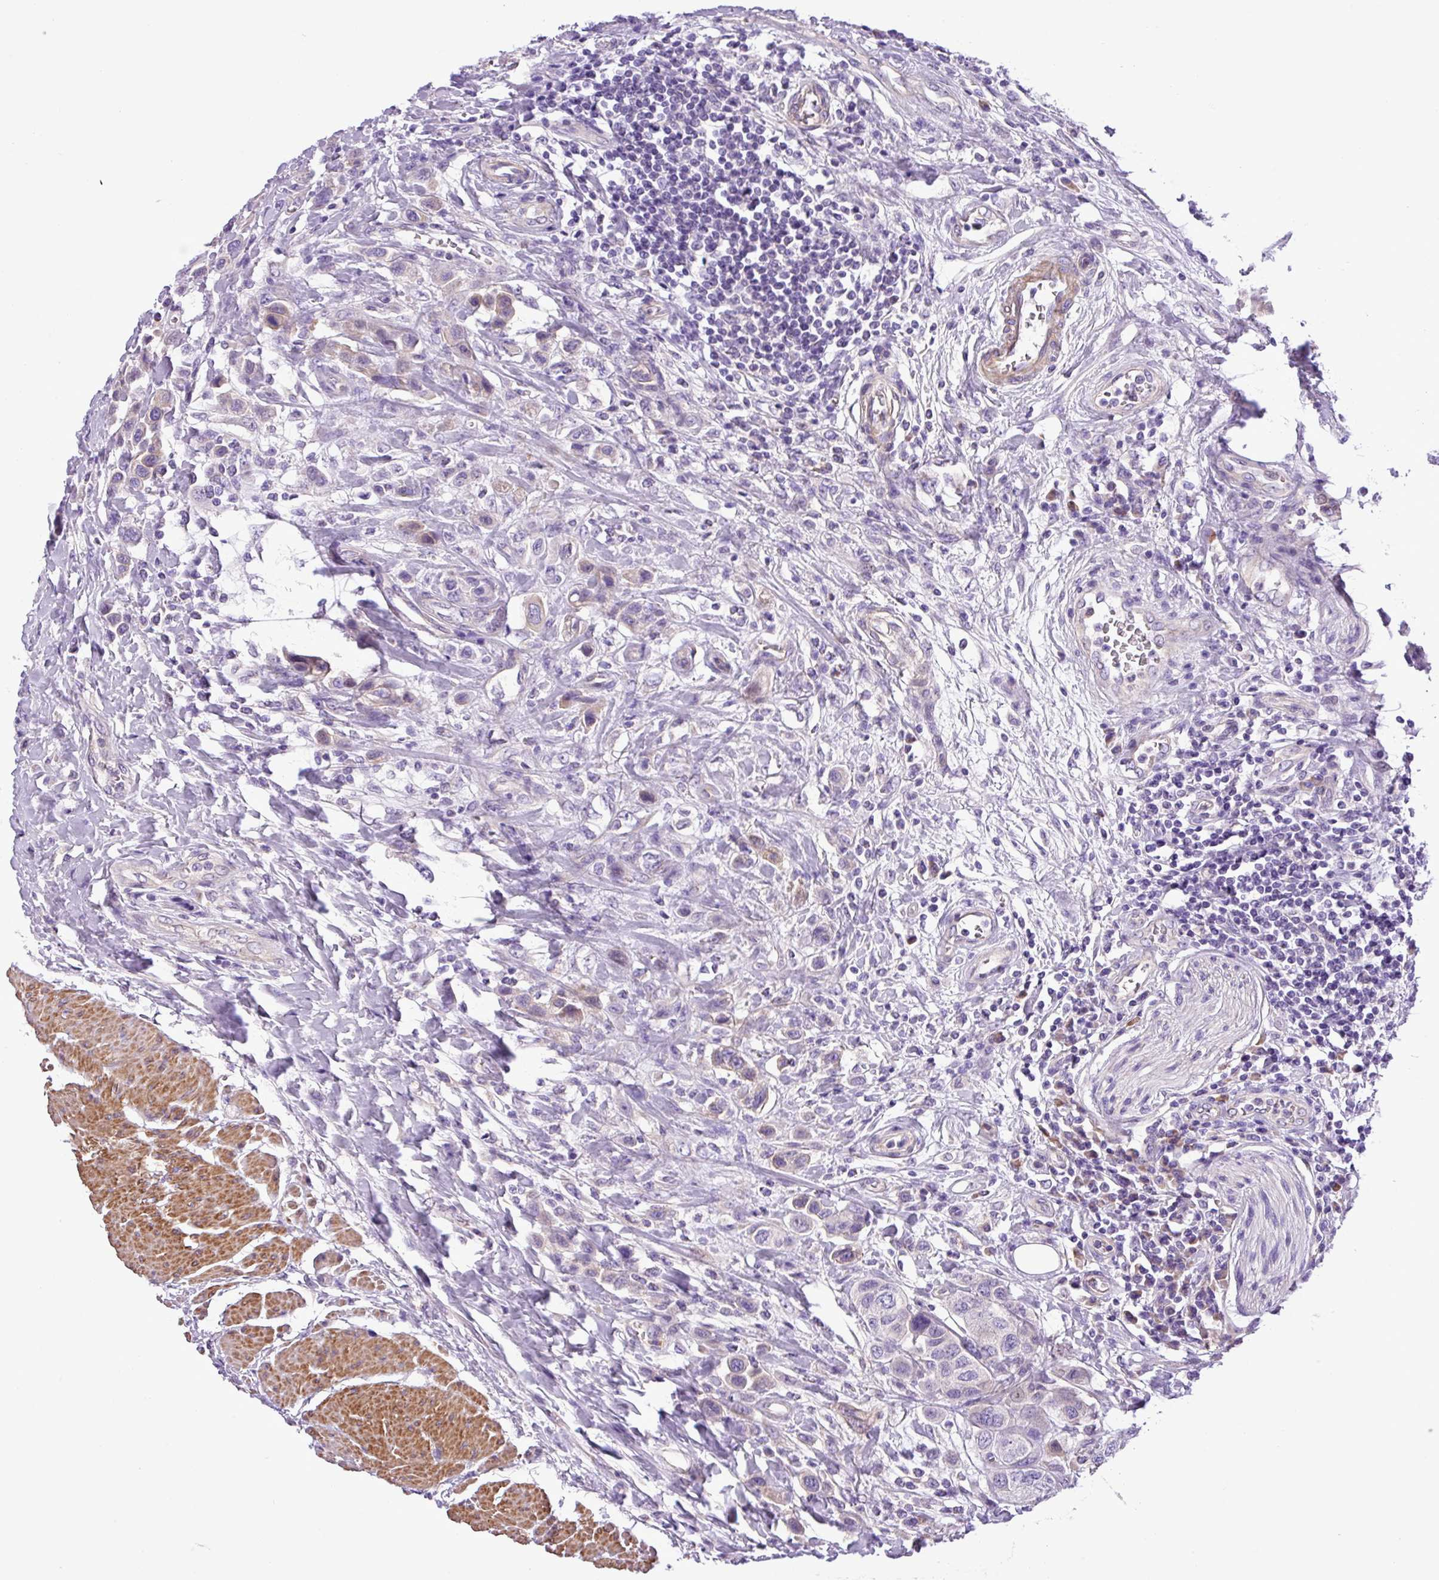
{"staining": {"intensity": "negative", "quantity": "none", "location": "none"}, "tissue": "urothelial cancer", "cell_type": "Tumor cells", "image_type": "cancer", "snomed": [{"axis": "morphology", "description": "Urothelial carcinoma, High grade"}, {"axis": "topography", "description": "Urinary bladder"}], "caption": "There is no significant staining in tumor cells of high-grade urothelial carcinoma.", "gene": "C11orf91", "patient": {"sex": "male", "age": 50}}